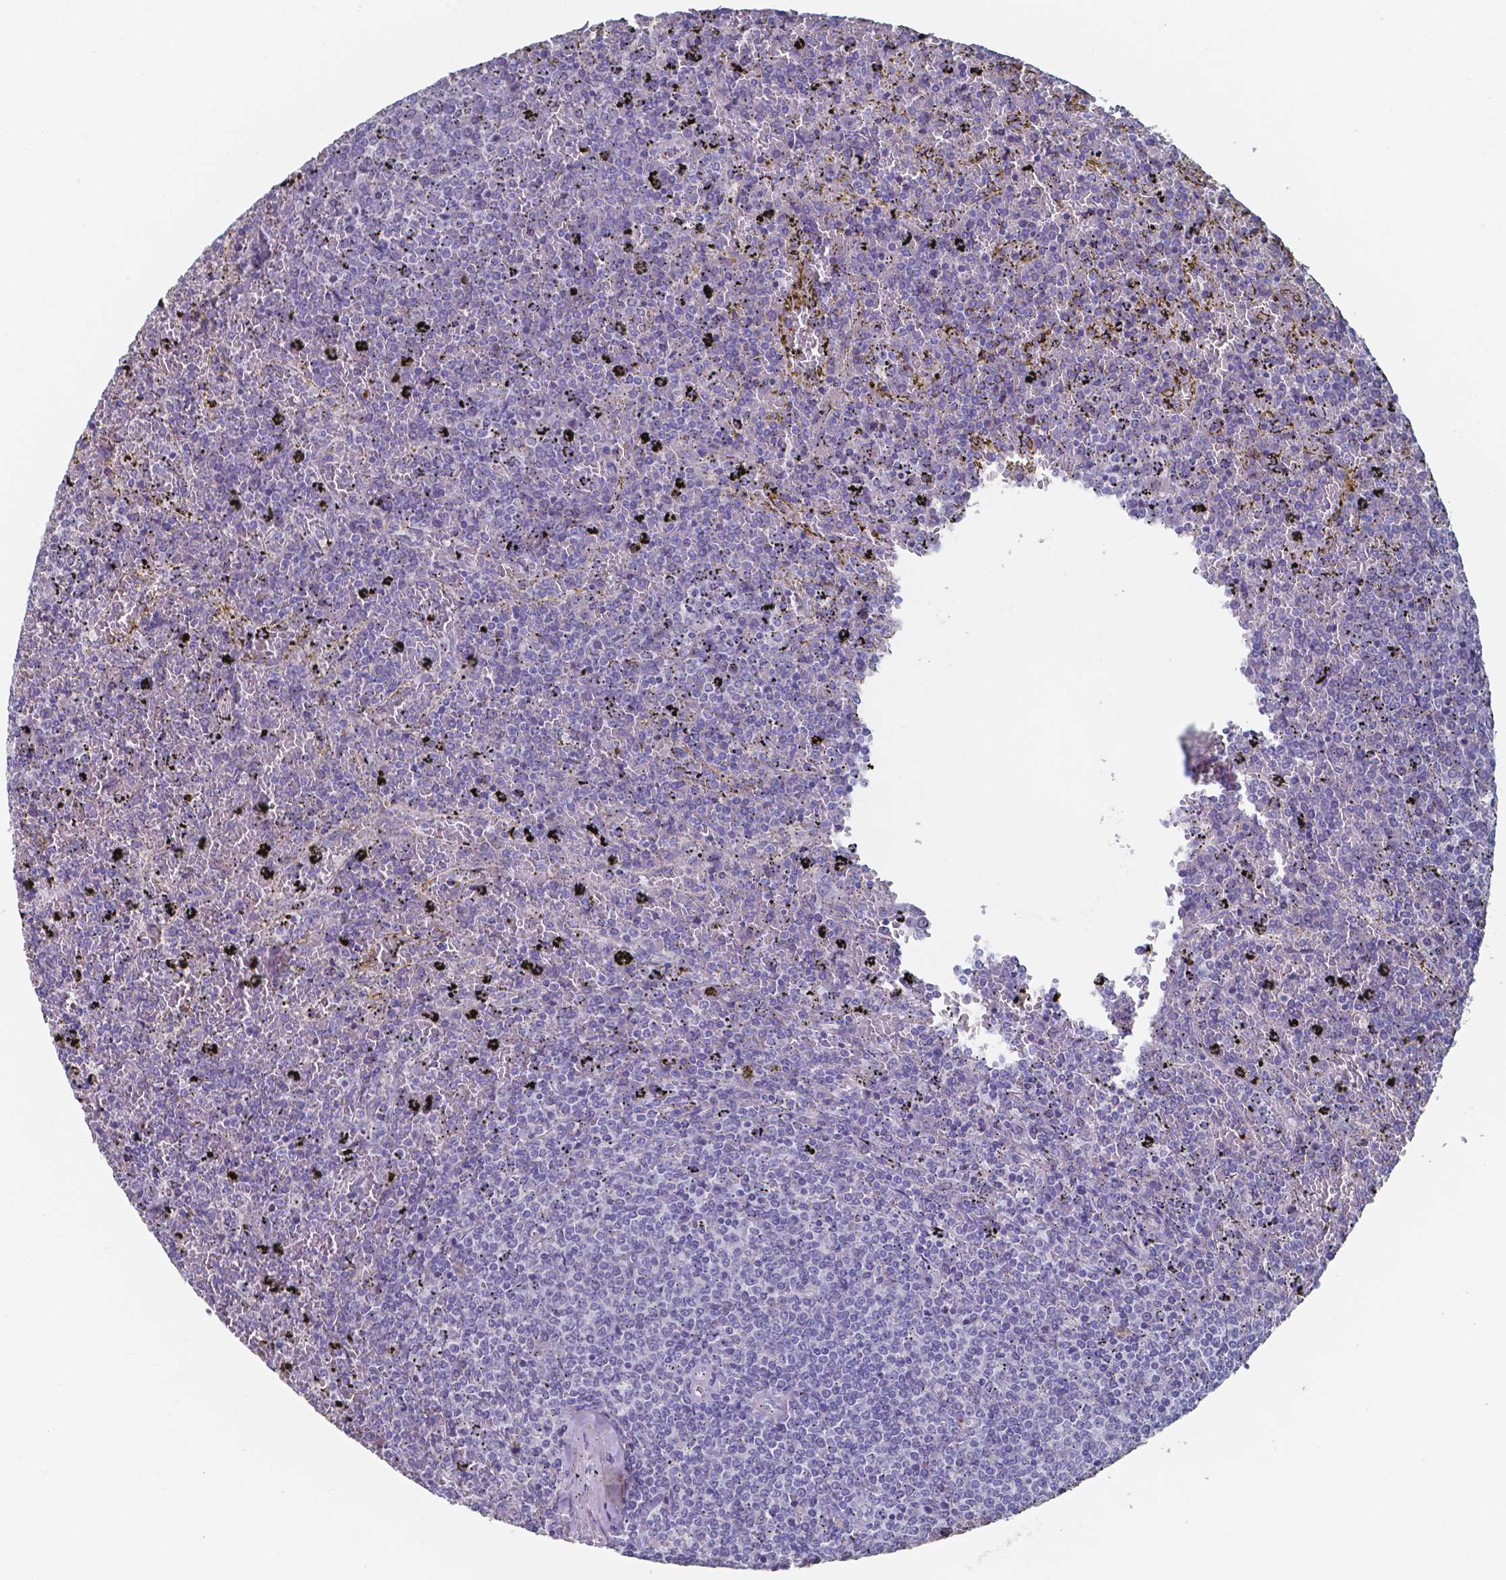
{"staining": {"intensity": "negative", "quantity": "none", "location": "none"}, "tissue": "lymphoma", "cell_type": "Tumor cells", "image_type": "cancer", "snomed": [{"axis": "morphology", "description": "Malignant lymphoma, non-Hodgkin's type, Low grade"}, {"axis": "topography", "description": "Spleen"}], "caption": "IHC of human lymphoma displays no positivity in tumor cells. (DAB (3,3'-diaminobenzidine) IHC, high magnification).", "gene": "PLA2R1", "patient": {"sex": "female", "age": 77}}